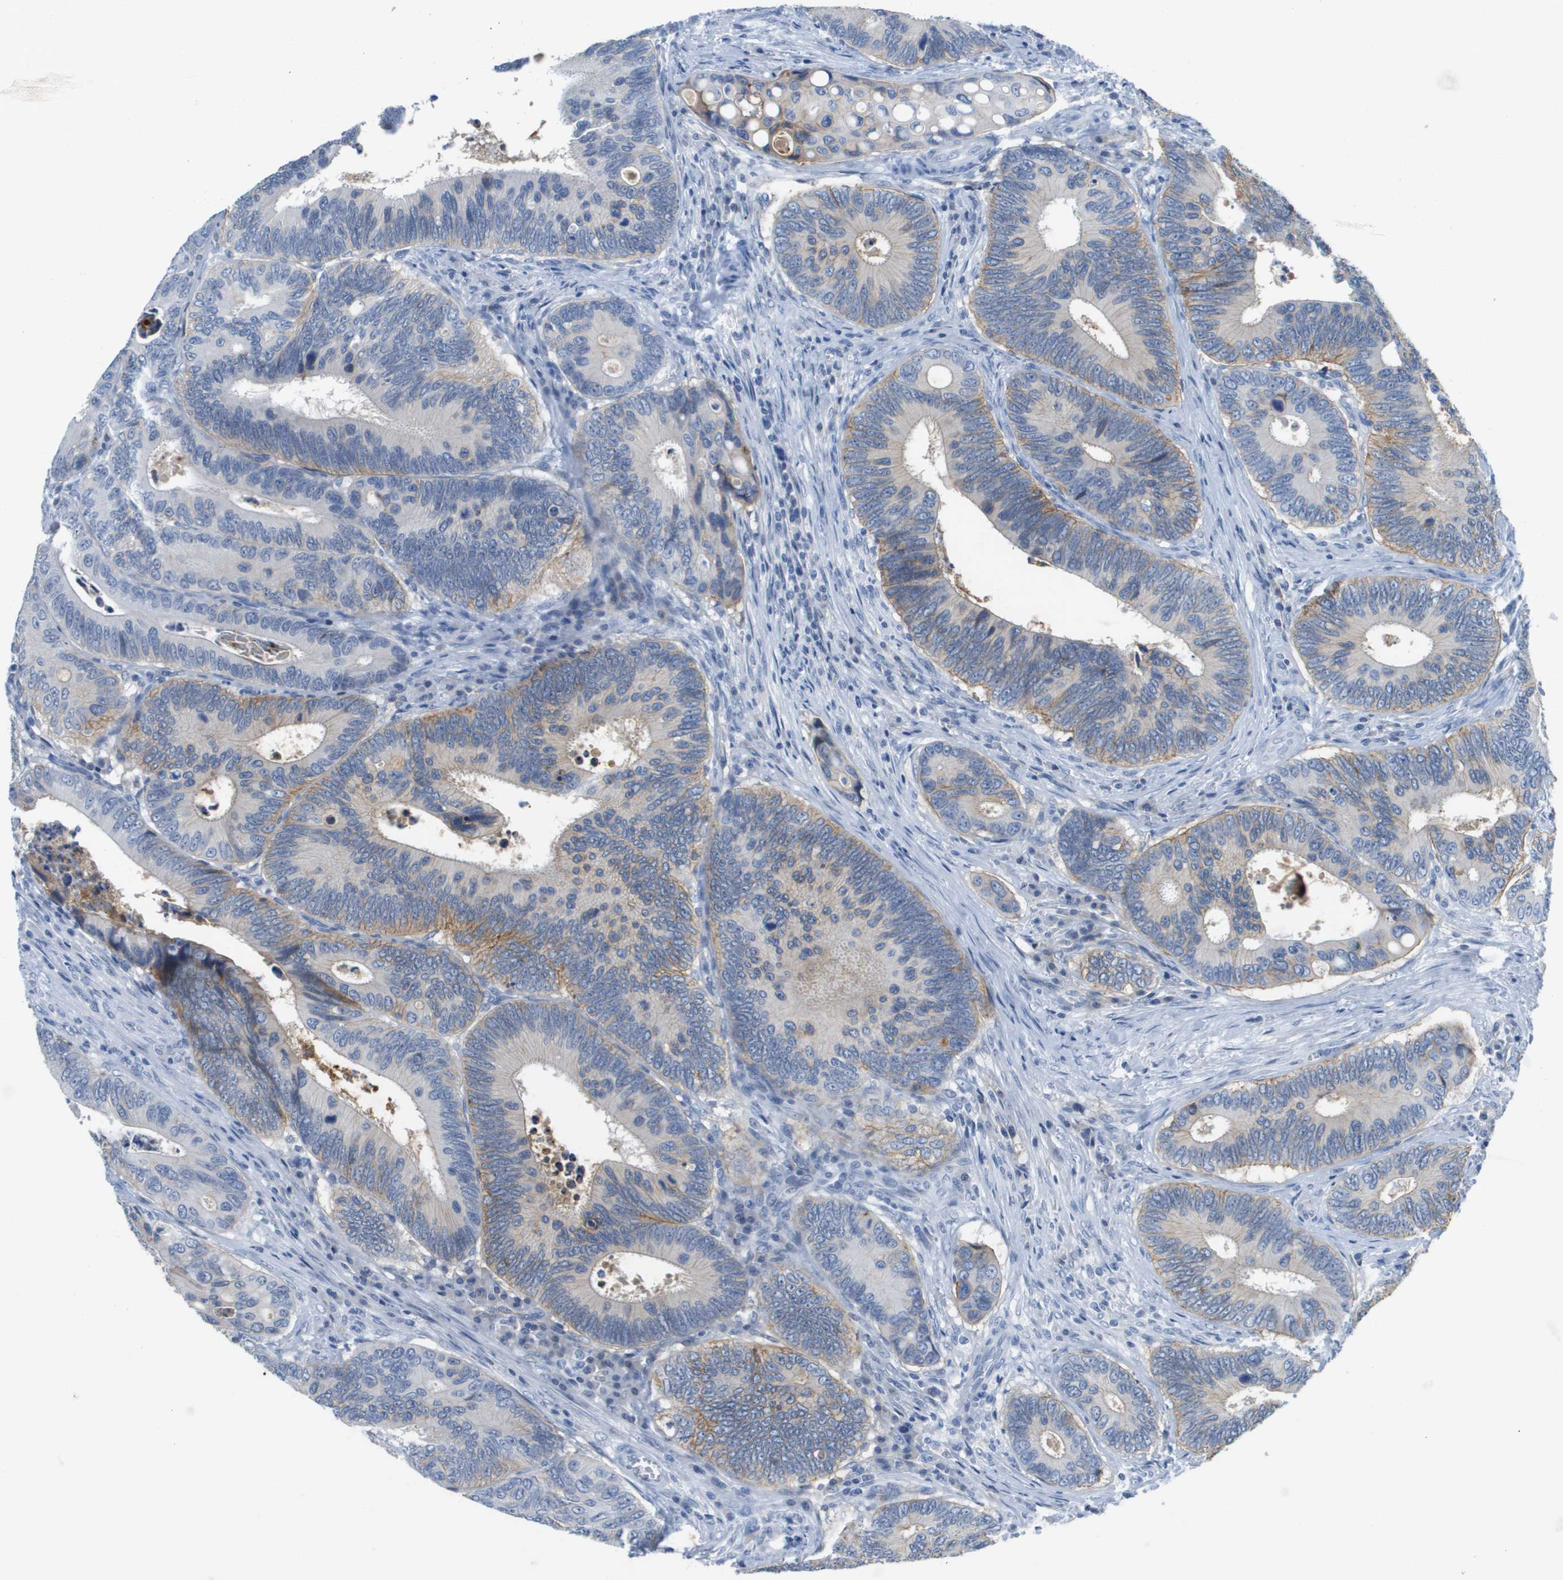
{"staining": {"intensity": "moderate", "quantity": "<25%", "location": "cytoplasmic/membranous"}, "tissue": "colorectal cancer", "cell_type": "Tumor cells", "image_type": "cancer", "snomed": [{"axis": "morphology", "description": "Inflammation, NOS"}, {"axis": "morphology", "description": "Adenocarcinoma, NOS"}, {"axis": "topography", "description": "Colon"}], "caption": "There is low levels of moderate cytoplasmic/membranous staining in tumor cells of colorectal cancer, as demonstrated by immunohistochemical staining (brown color).", "gene": "ITGA6", "patient": {"sex": "male", "age": 72}}